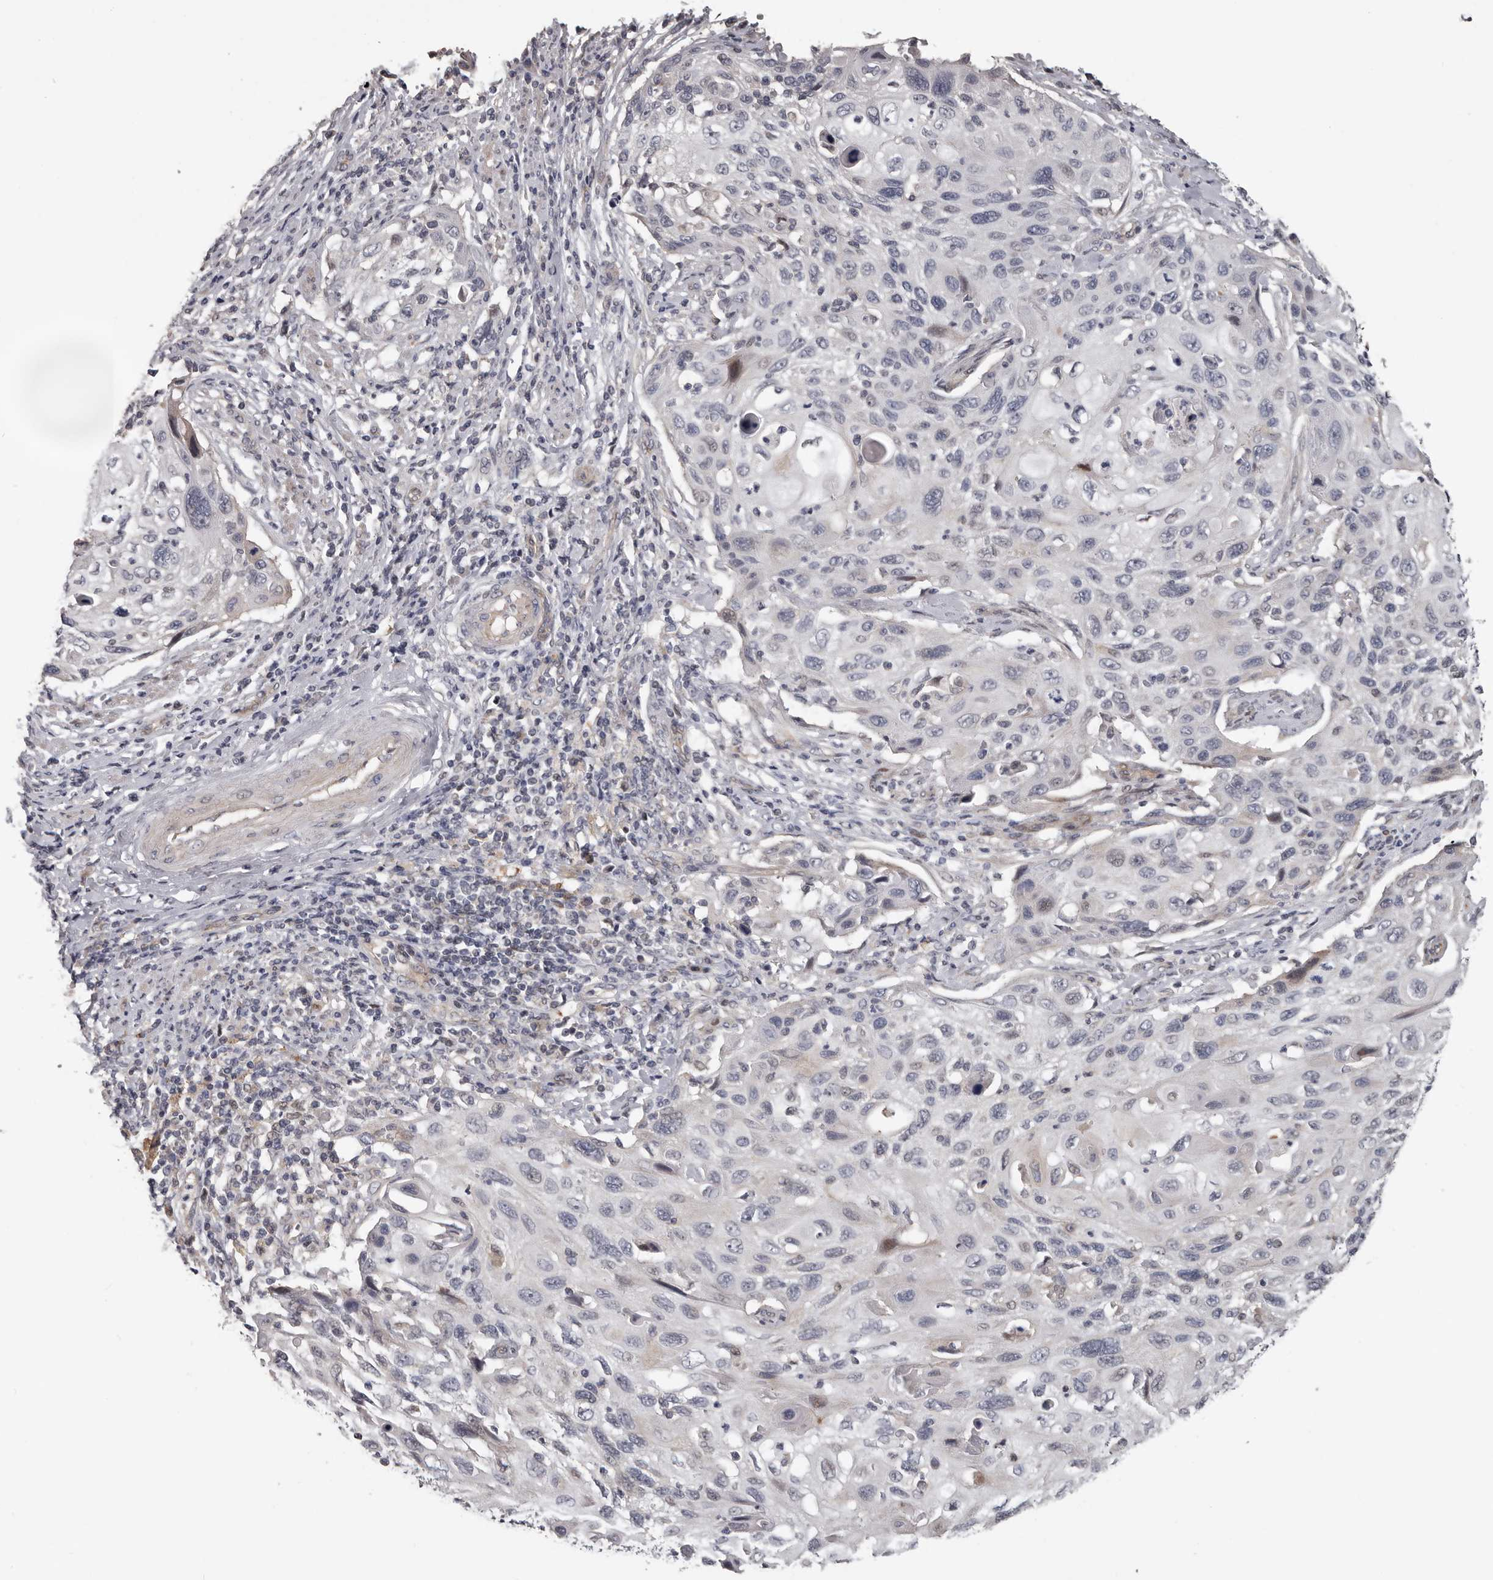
{"staining": {"intensity": "negative", "quantity": "none", "location": "none"}, "tissue": "cervical cancer", "cell_type": "Tumor cells", "image_type": "cancer", "snomed": [{"axis": "morphology", "description": "Squamous cell carcinoma, NOS"}, {"axis": "topography", "description": "Cervix"}], "caption": "Tumor cells show no significant protein expression in cervical squamous cell carcinoma.", "gene": "RNF217", "patient": {"sex": "female", "age": 70}}